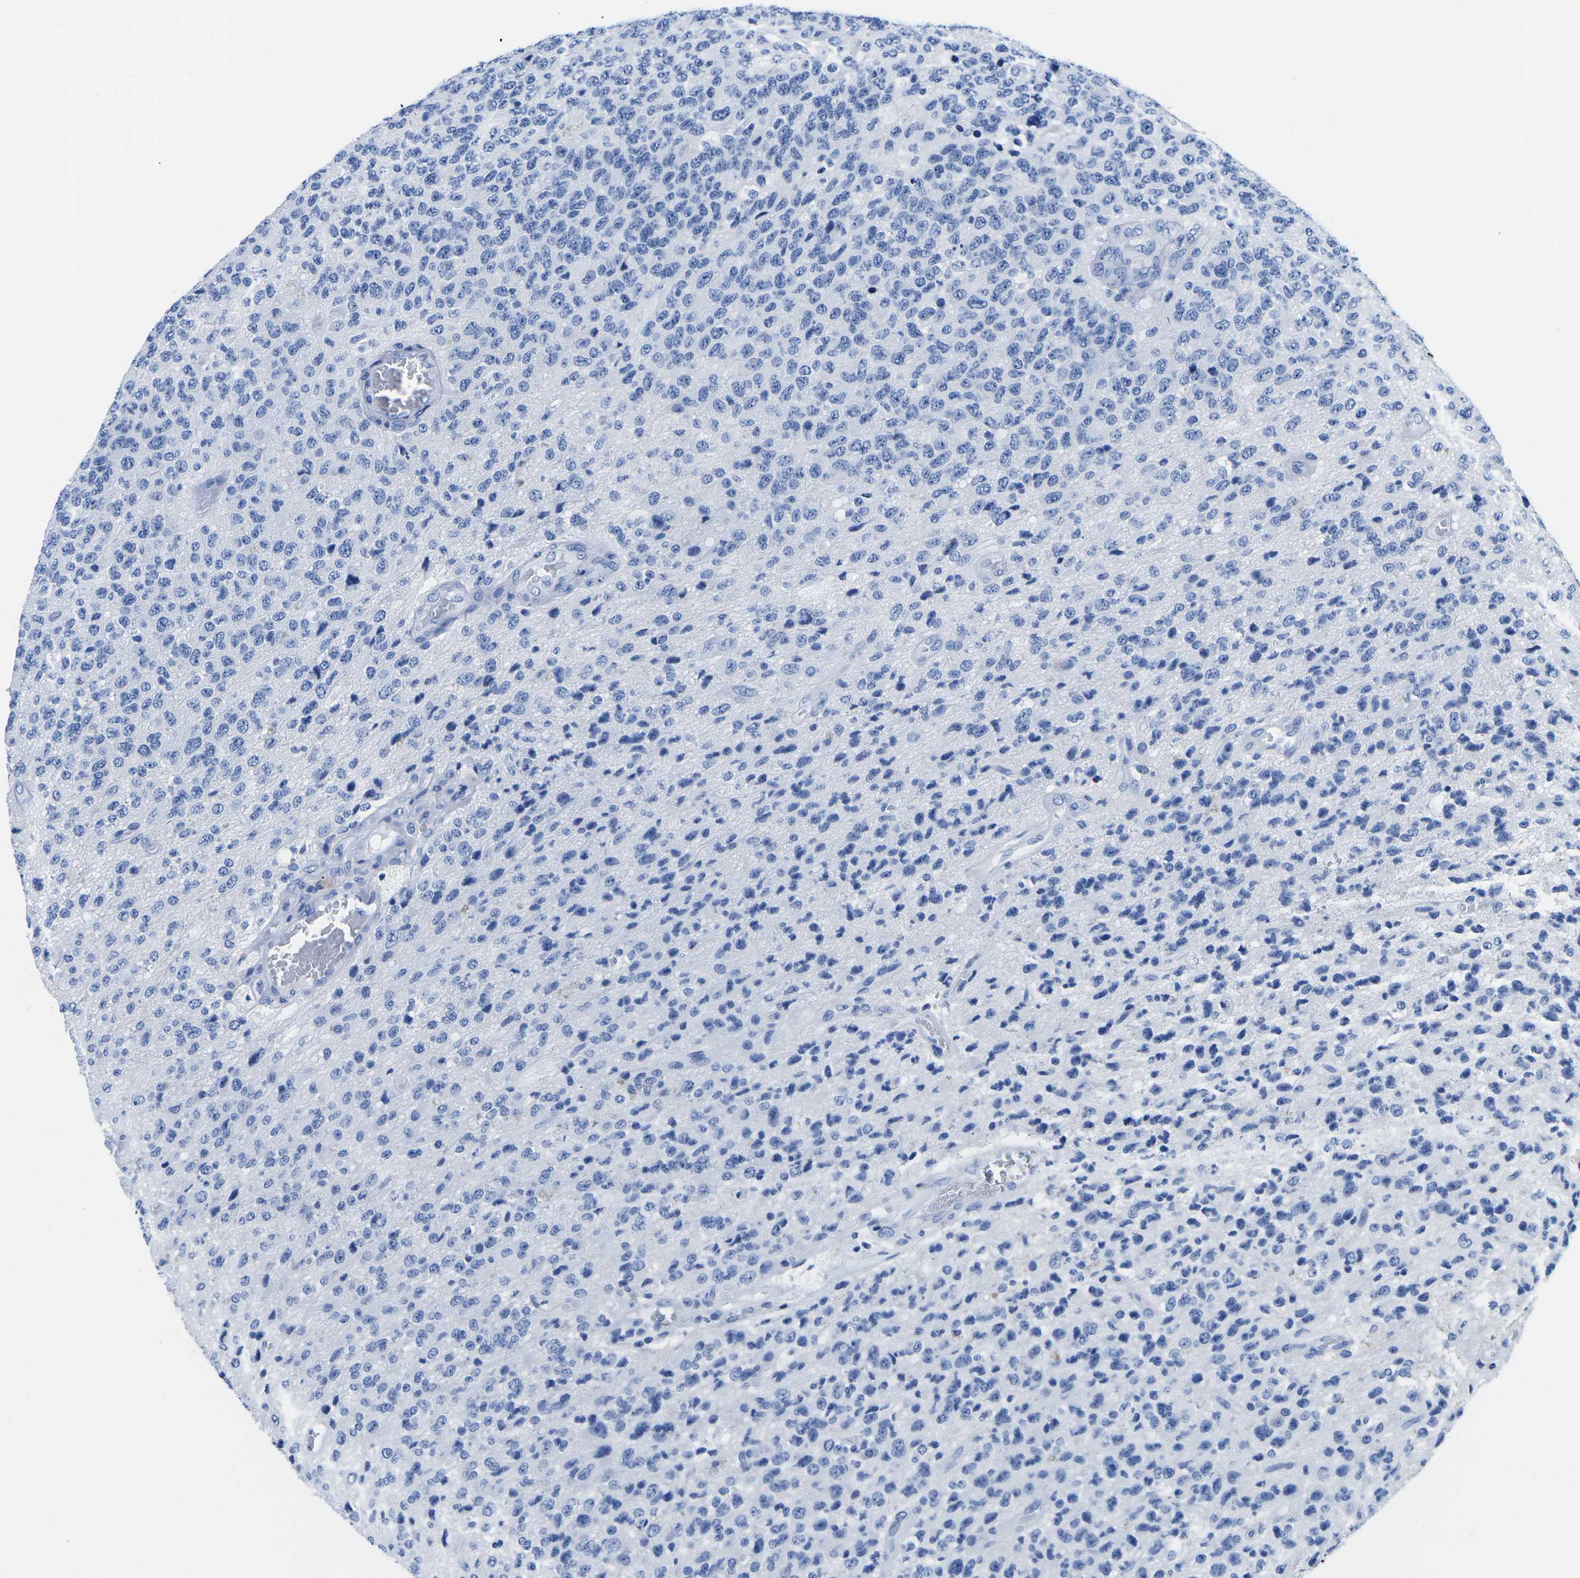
{"staining": {"intensity": "negative", "quantity": "none", "location": "none"}, "tissue": "glioma", "cell_type": "Tumor cells", "image_type": "cancer", "snomed": [{"axis": "morphology", "description": "Glioma, malignant, High grade"}, {"axis": "topography", "description": "pancreas cauda"}], "caption": "Photomicrograph shows no protein expression in tumor cells of malignant glioma (high-grade) tissue.", "gene": "CYP1A2", "patient": {"sex": "male", "age": 60}}